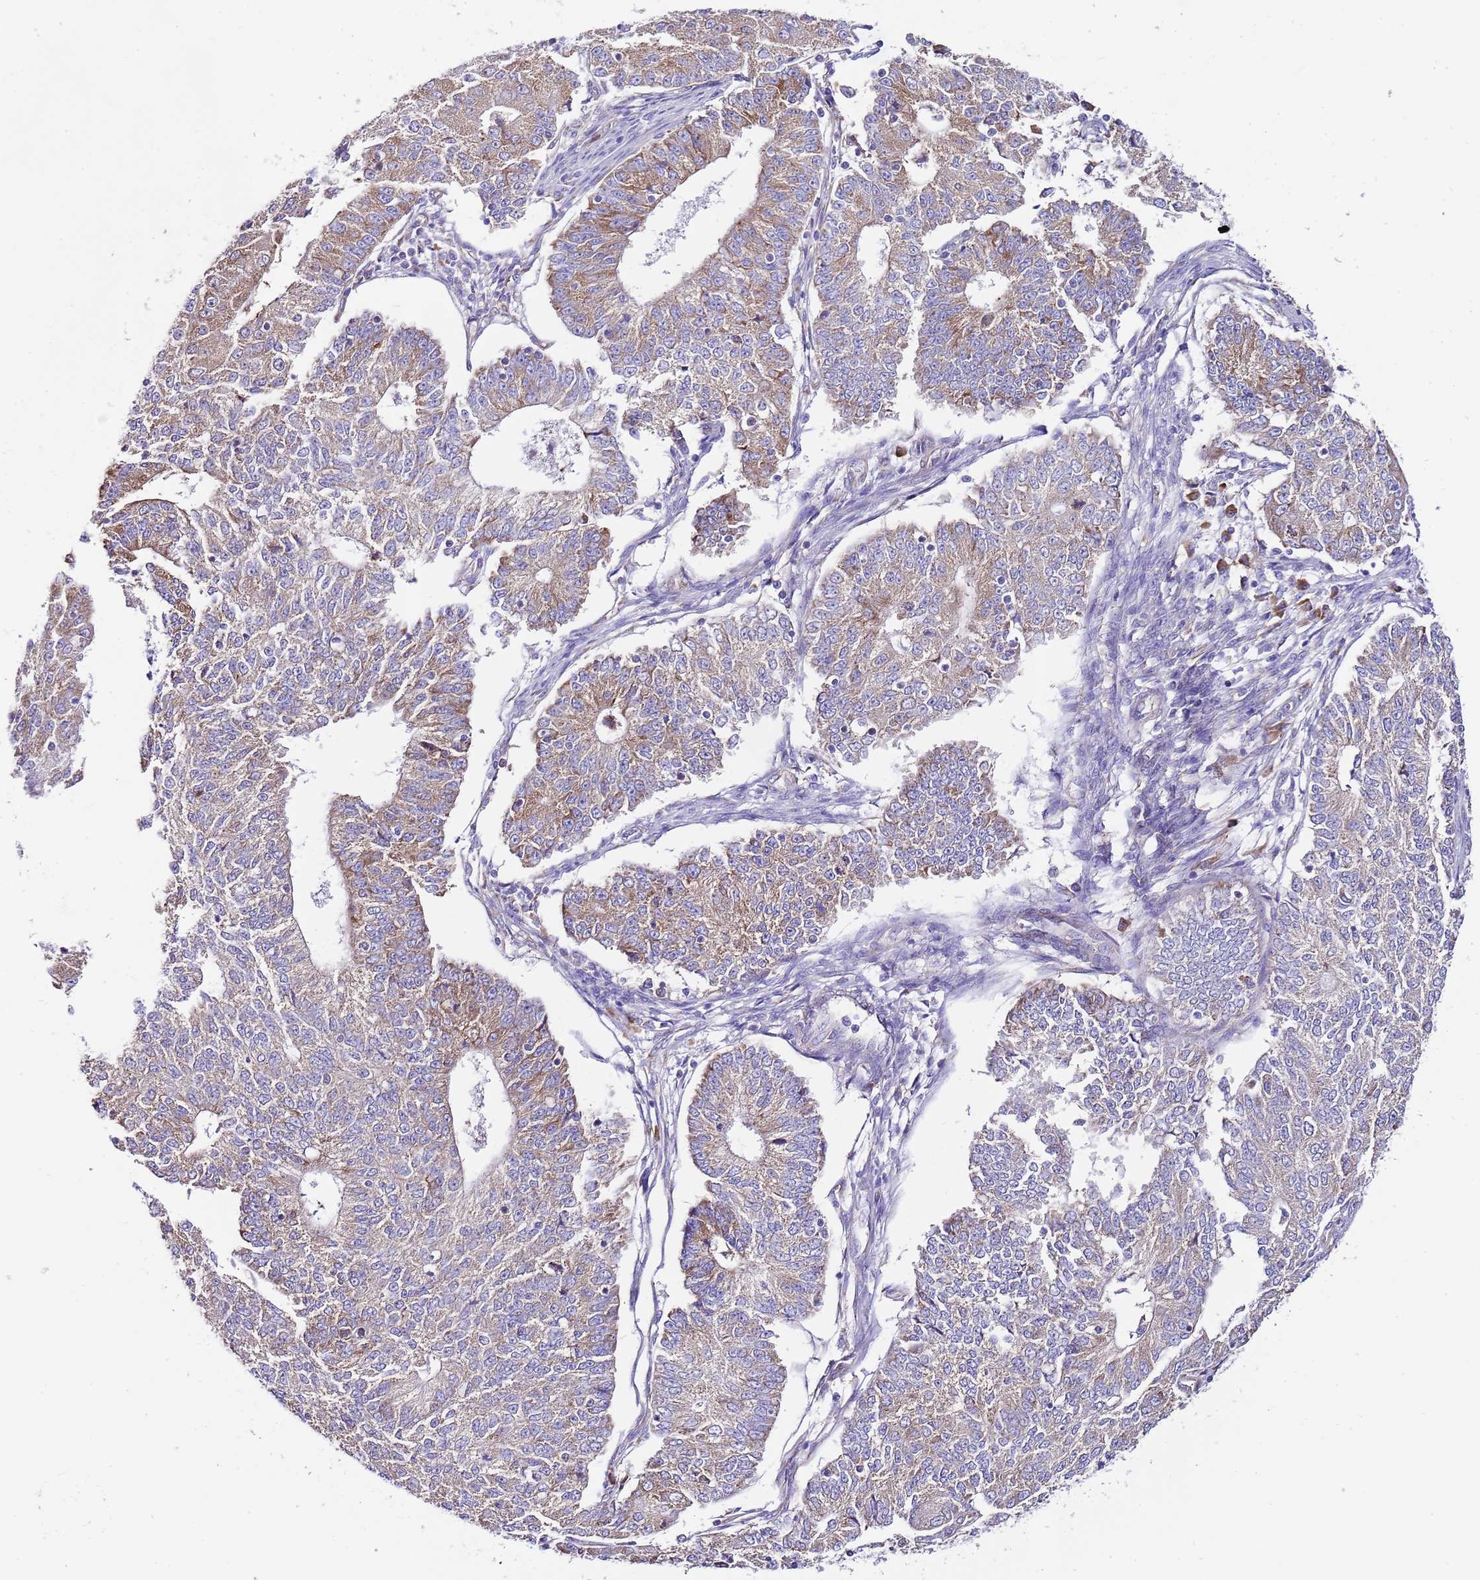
{"staining": {"intensity": "moderate", "quantity": "<25%", "location": "cytoplasmic/membranous"}, "tissue": "endometrial cancer", "cell_type": "Tumor cells", "image_type": "cancer", "snomed": [{"axis": "morphology", "description": "Adenocarcinoma, NOS"}, {"axis": "topography", "description": "Endometrium"}], "caption": "Tumor cells display low levels of moderate cytoplasmic/membranous staining in about <25% of cells in endometrial cancer (adenocarcinoma).", "gene": "RPS10", "patient": {"sex": "female", "age": 56}}